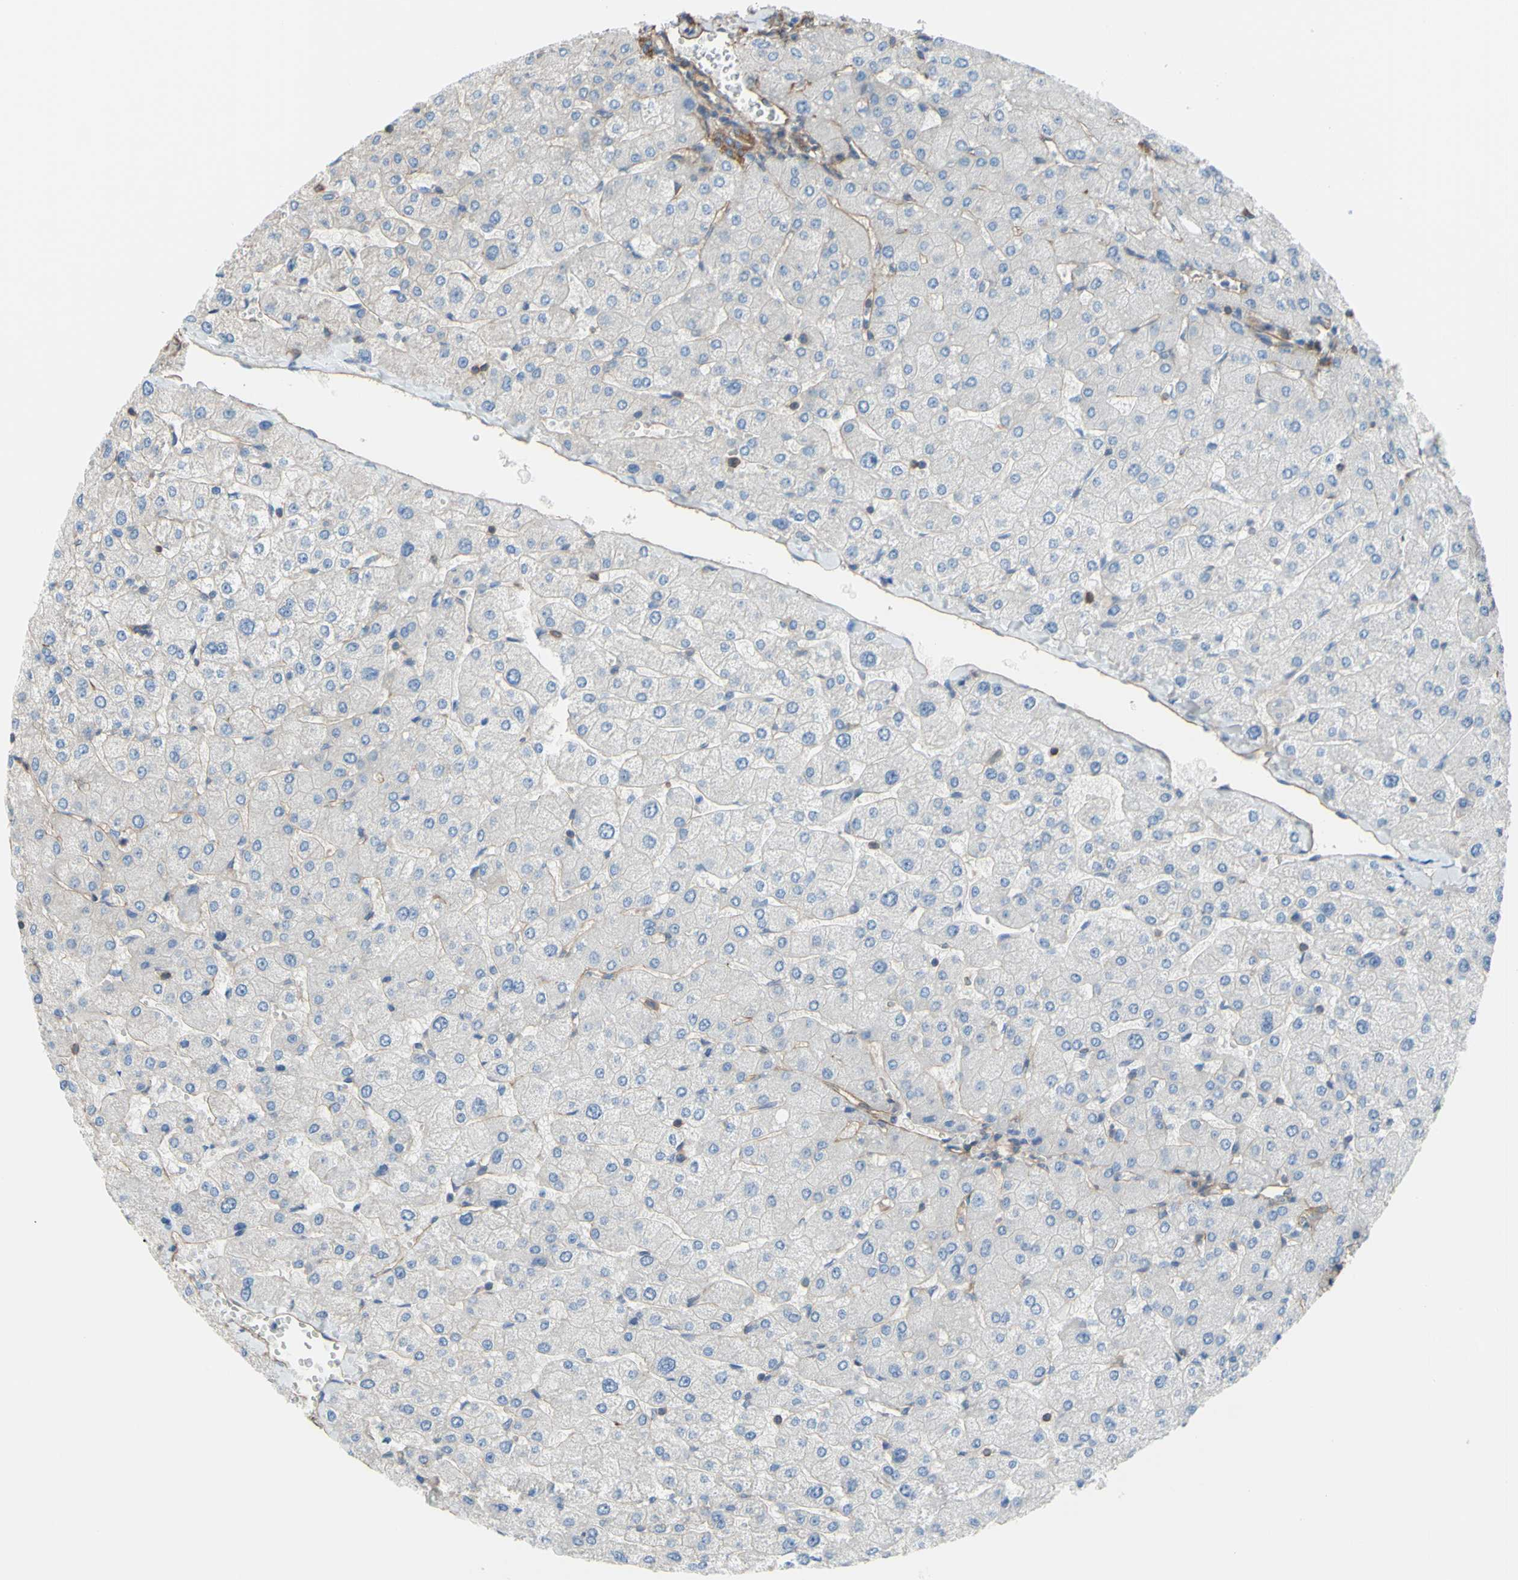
{"staining": {"intensity": "moderate", "quantity": ">75%", "location": "cytoplasmic/membranous"}, "tissue": "liver", "cell_type": "Cholangiocytes", "image_type": "normal", "snomed": [{"axis": "morphology", "description": "Normal tissue, NOS"}, {"axis": "topography", "description": "Liver"}], "caption": "This micrograph displays immunohistochemistry (IHC) staining of normal liver, with medium moderate cytoplasmic/membranous staining in approximately >75% of cholangiocytes.", "gene": "ADD1", "patient": {"sex": "male", "age": 55}}